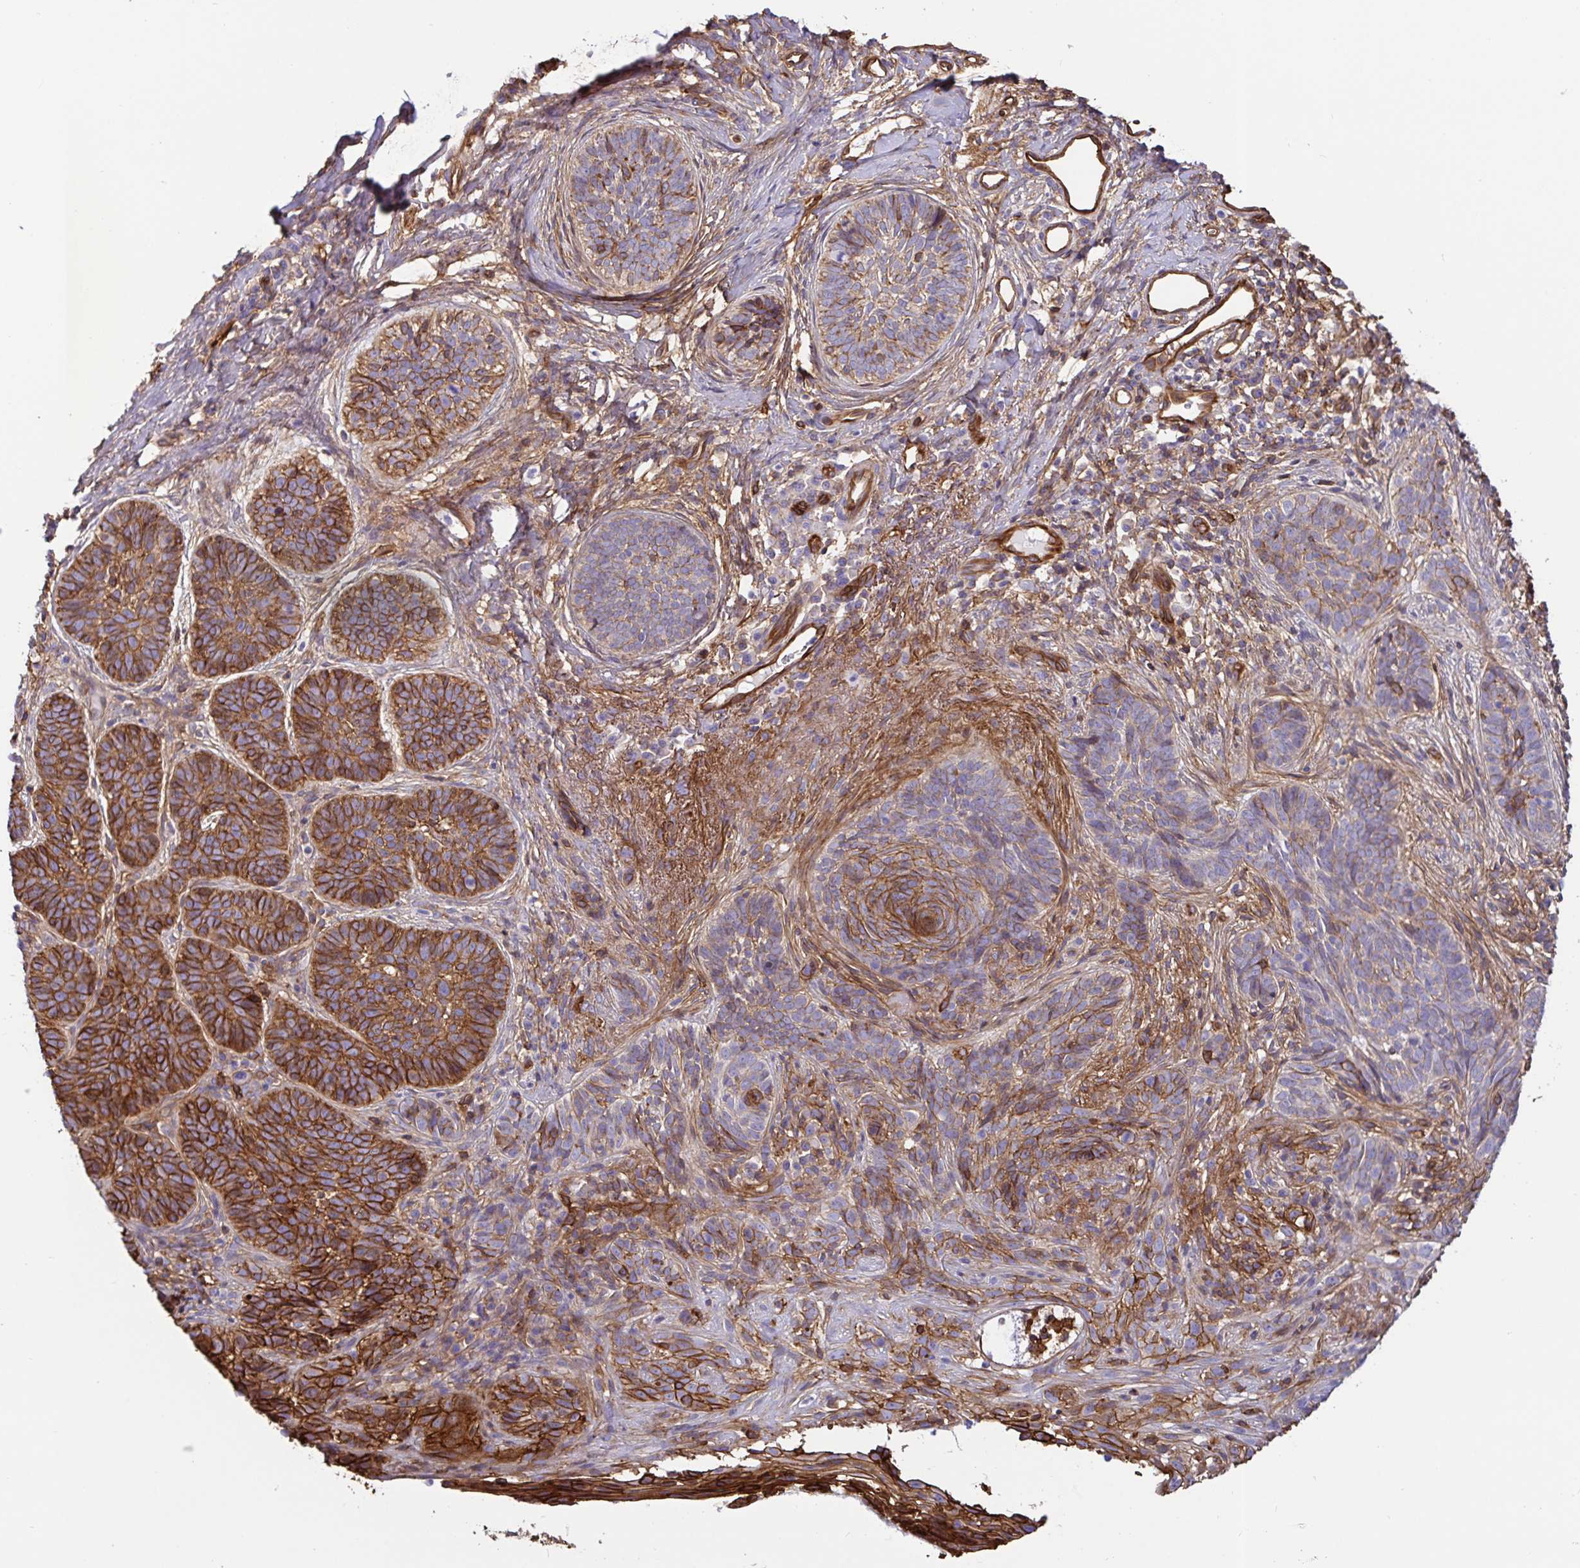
{"staining": {"intensity": "strong", "quantity": "25%-75%", "location": "cytoplasmic/membranous"}, "tissue": "skin cancer", "cell_type": "Tumor cells", "image_type": "cancer", "snomed": [{"axis": "morphology", "description": "Basal cell carcinoma"}, {"axis": "topography", "description": "Skin"}], "caption": "Skin cancer (basal cell carcinoma) stained with immunohistochemistry reveals strong cytoplasmic/membranous staining in about 25%-75% of tumor cells.", "gene": "ANXA2", "patient": {"sex": "female", "age": 74}}